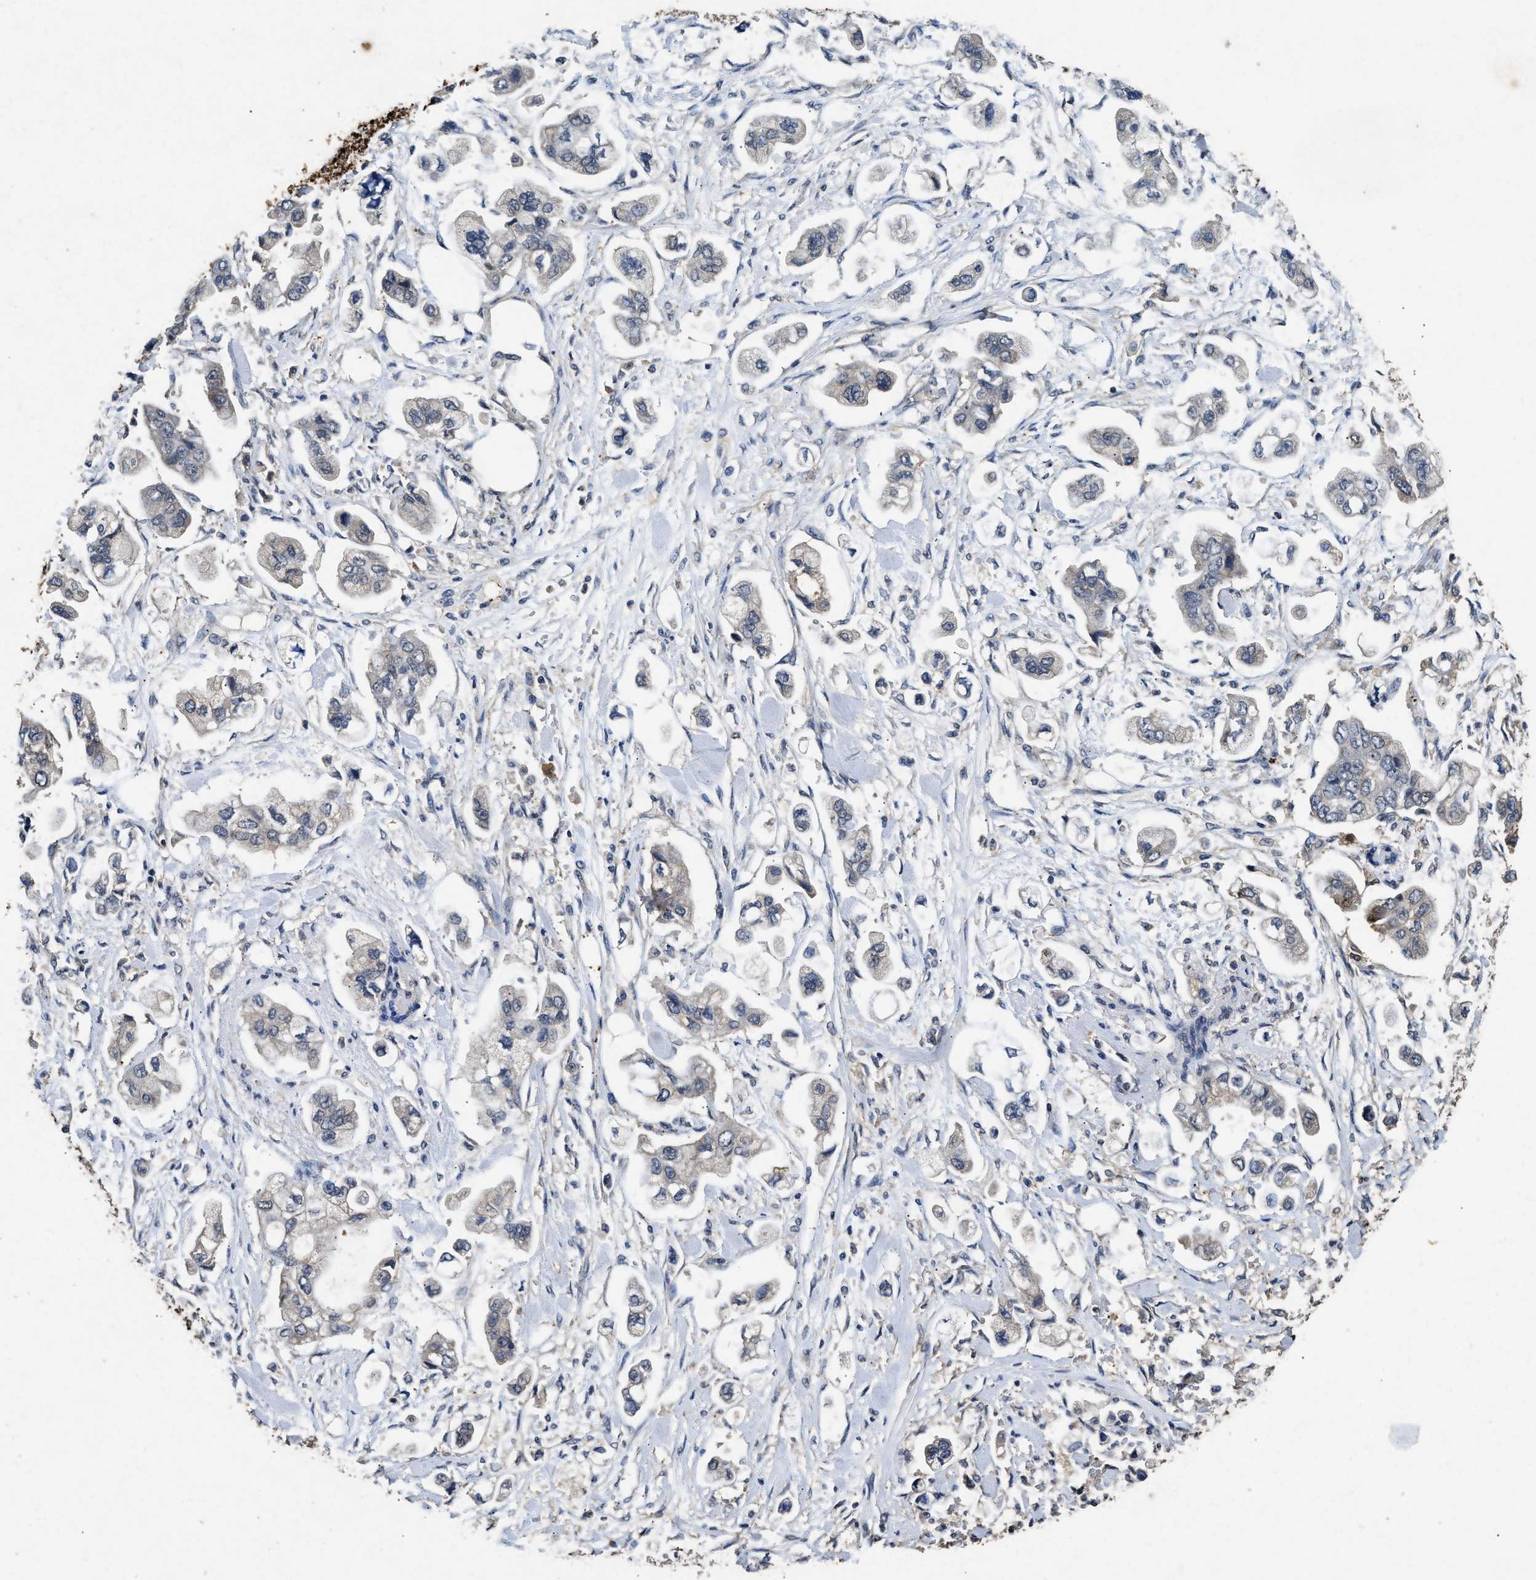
{"staining": {"intensity": "negative", "quantity": "none", "location": "none"}, "tissue": "stomach cancer", "cell_type": "Tumor cells", "image_type": "cancer", "snomed": [{"axis": "morphology", "description": "Adenocarcinoma, NOS"}, {"axis": "topography", "description": "Stomach"}], "caption": "Image shows no significant protein positivity in tumor cells of stomach adenocarcinoma.", "gene": "PDAP1", "patient": {"sex": "male", "age": 62}}